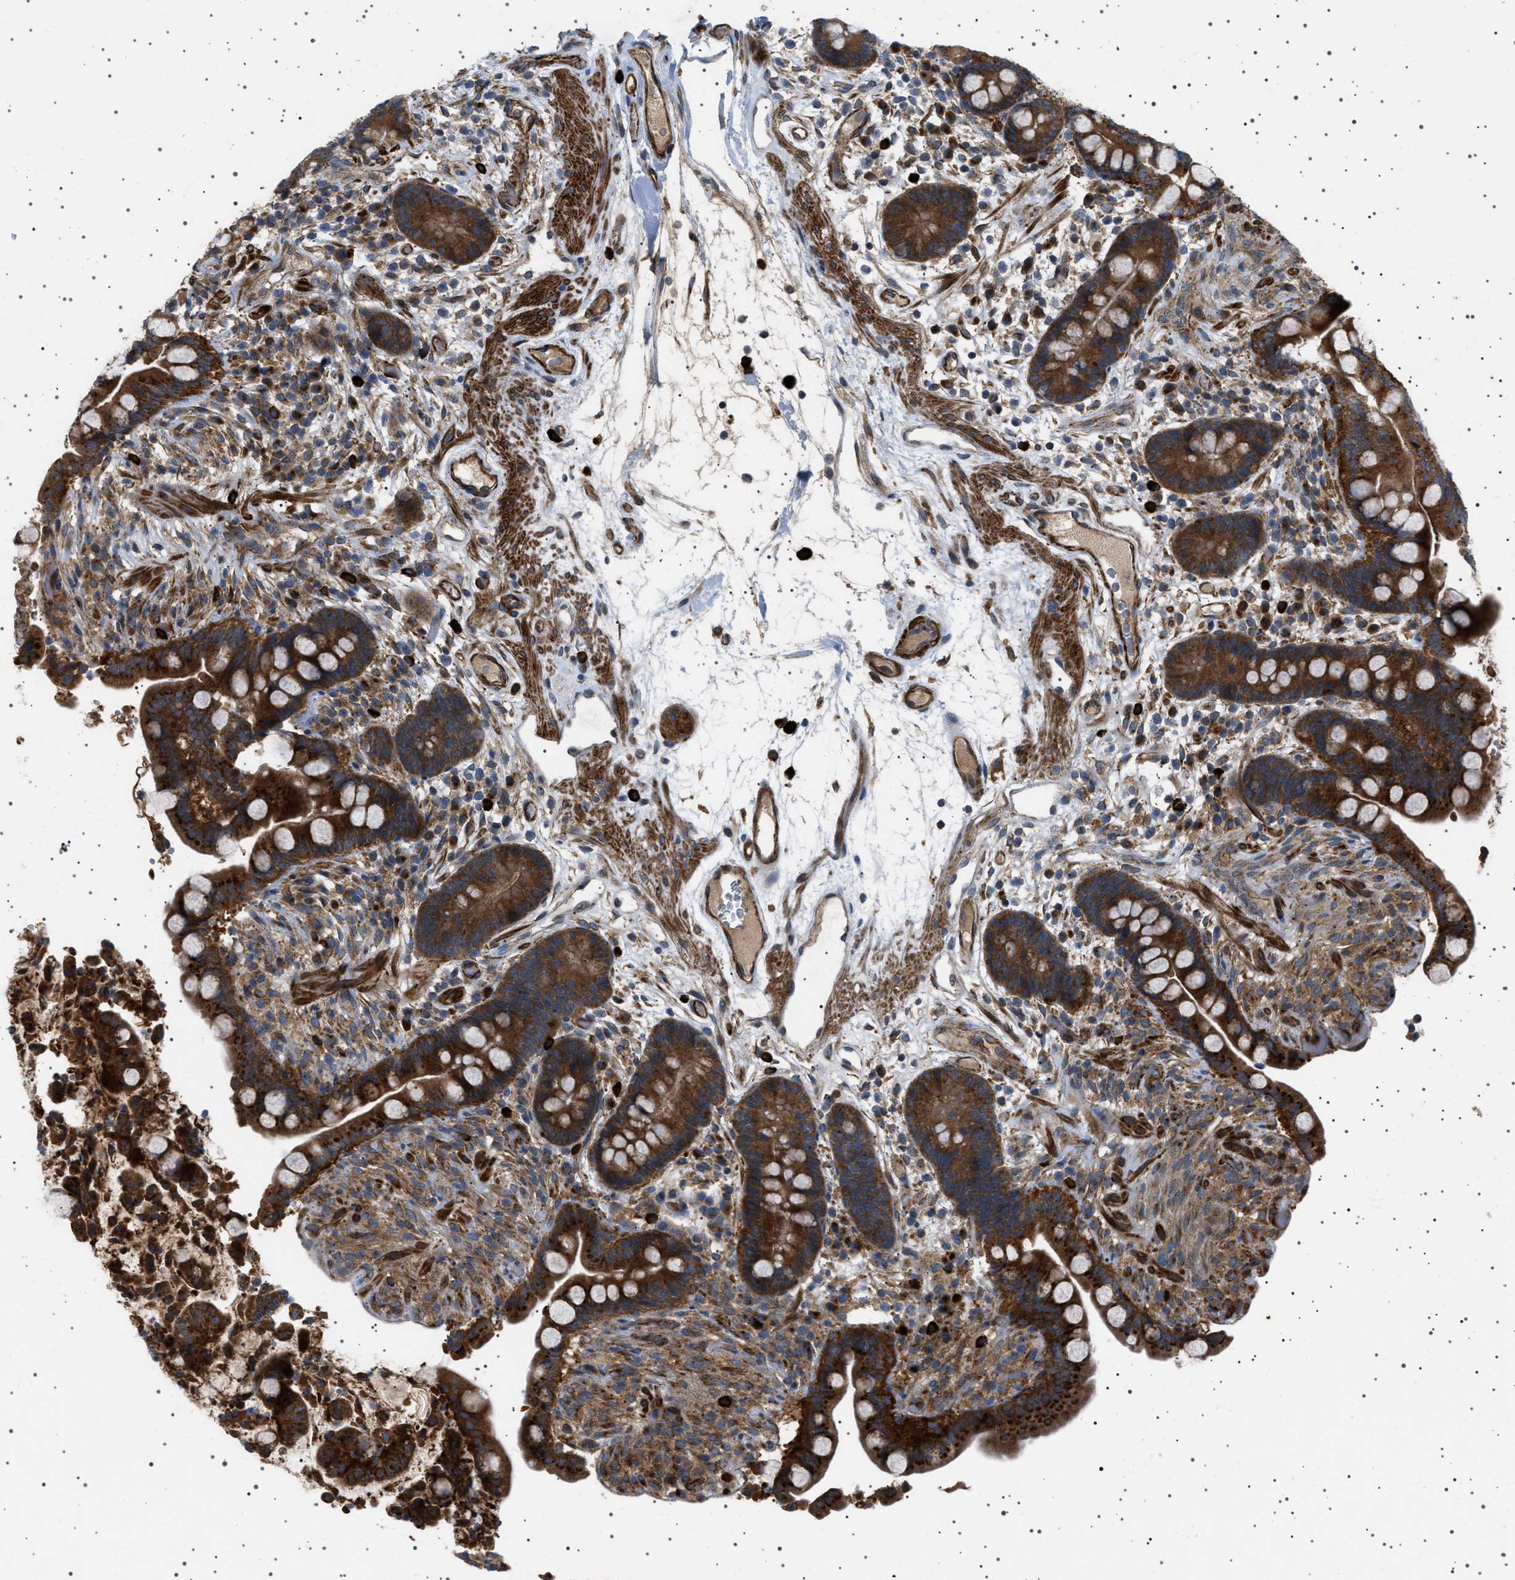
{"staining": {"intensity": "moderate", "quantity": ">75%", "location": "cytoplasmic/membranous"}, "tissue": "colon", "cell_type": "Endothelial cells", "image_type": "normal", "snomed": [{"axis": "morphology", "description": "Normal tissue, NOS"}, {"axis": "topography", "description": "Colon"}], "caption": "Protein analysis of unremarkable colon displays moderate cytoplasmic/membranous expression in approximately >75% of endothelial cells.", "gene": "CCDC186", "patient": {"sex": "male", "age": 73}}